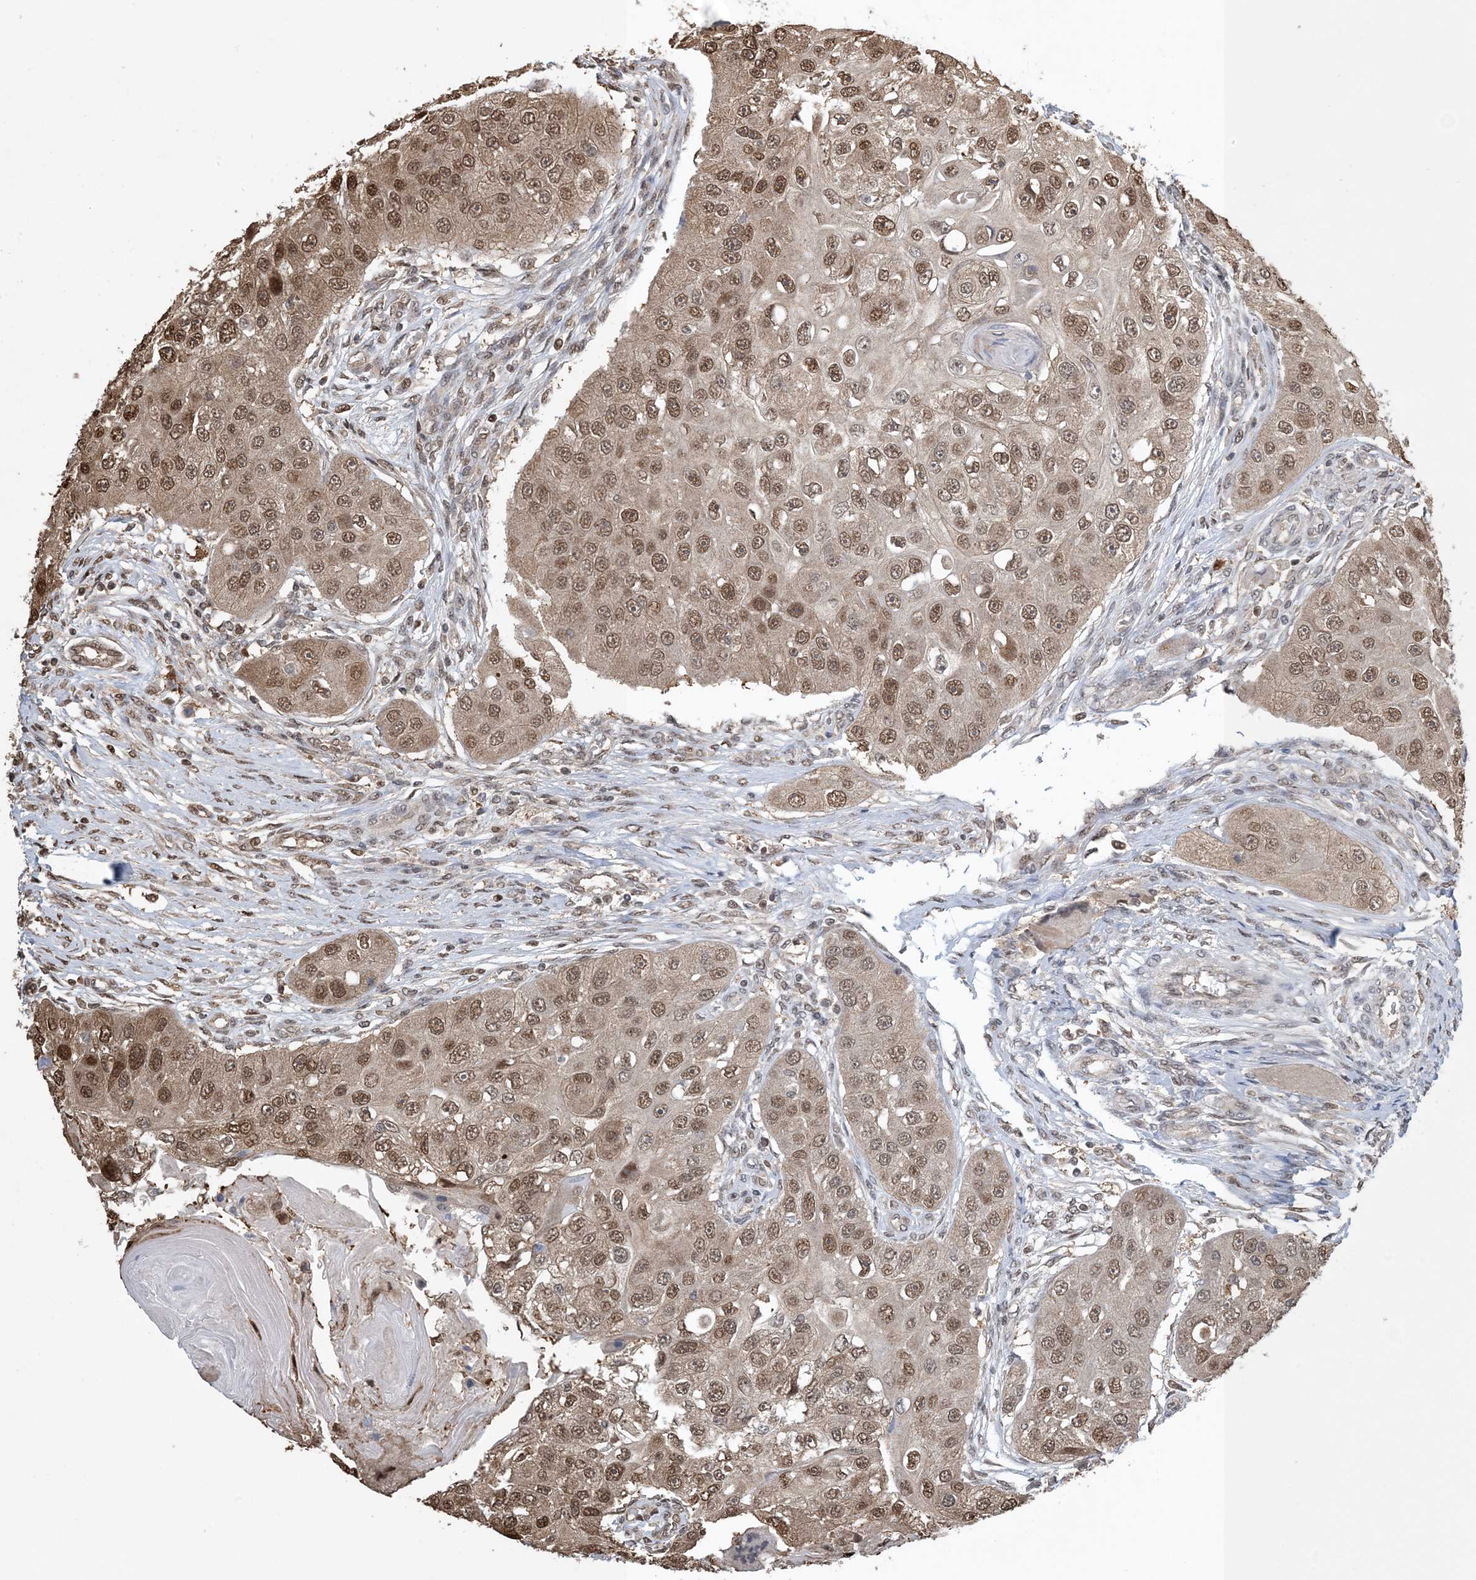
{"staining": {"intensity": "moderate", "quantity": ">75%", "location": "nuclear"}, "tissue": "head and neck cancer", "cell_type": "Tumor cells", "image_type": "cancer", "snomed": [{"axis": "morphology", "description": "Normal tissue, NOS"}, {"axis": "morphology", "description": "Squamous cell carcinoma, NOS"}, {"axis": "topography", "description": "Skeletal muscle"}, {"axis": "topography", "description": "Head-Neck"}], "caption": "The image shows immunohistochemical staining of head and neck cancer. There is moderate nuclear expression is appreciated in about >75% of tumor cells.", "gene": "HSPA1A", "patient": {"sex": "male", "age": 51}}